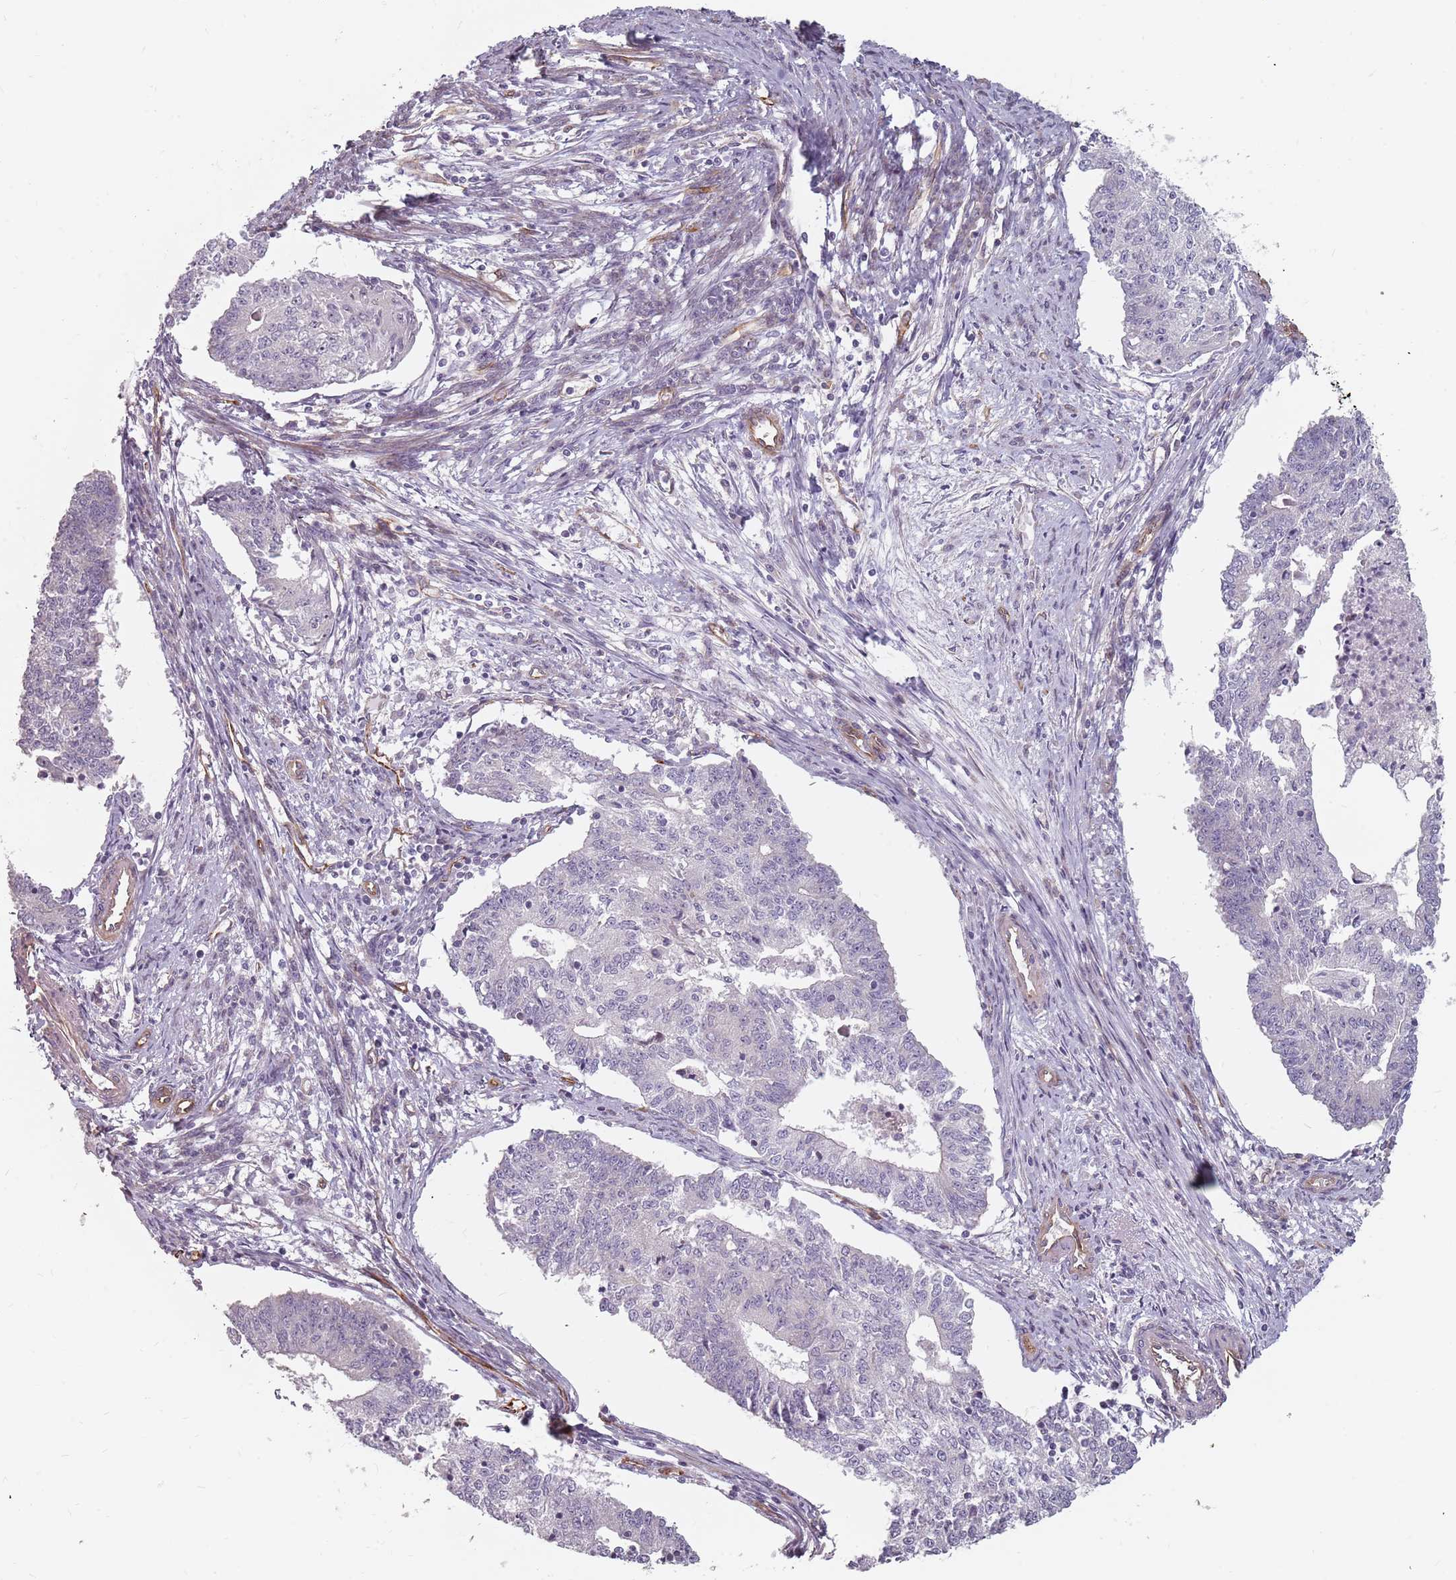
{"staining": {"intensity": "negative", "quantity": "none", "location": "none"}, "tissue": "endometrial cancer", "cell_type": "Tumor cells", "image_type": "cancer", "snomed": [{"axis": "morphology", "description": "Adenocarcinoma, NOS"}, {"axis": "topography", "description": "Endometrium"}], "caption": "Immunohistochemistry histopathology image of neoplastic tissue: endometrial cancer stained with DAB (3,3'-diaminobenzidine) exhibits no significant protein positivity in tumor cells.", "gene": "GAS2L3", "patient": {"sex": "female", "age": 56}}